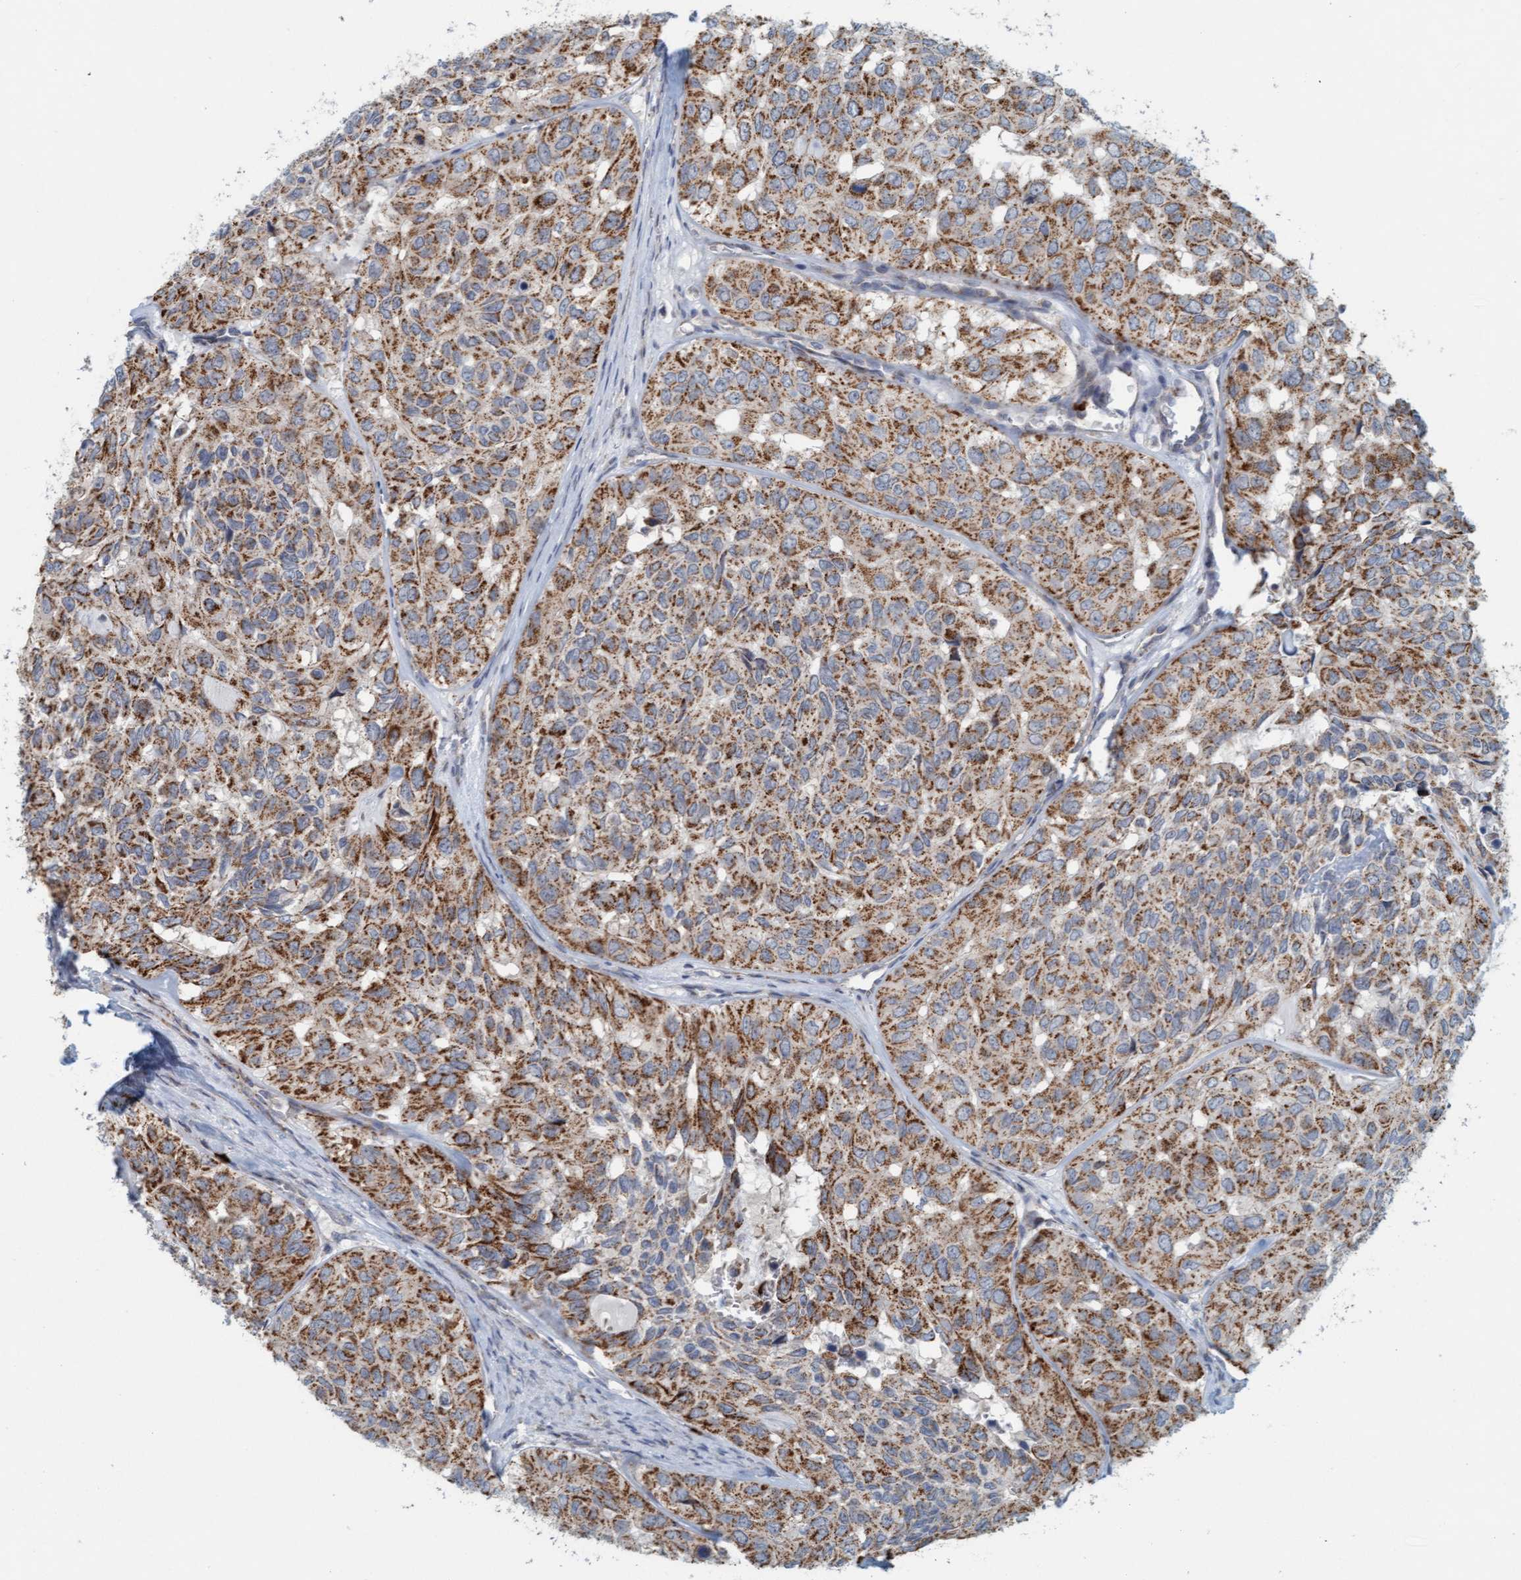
{"staining": {"intensity": "strong", "quantity": ">75%", "location": "cytoplasmic/membranous"}, "tissue": "head and neck cancer", "cell_type": "Tumor cells", "image_type": "cancer", "snomed": [{"axis": "morphology", "description": "Adenocarcinoma, NOS"}, {"axis": "topography", "description": "Salivary gland, NOS"}, {"axis": "topography", "description": "Head-Neck"}], "caption": "A brown stain highlights strong cytoplasmic/membranous staining of a protein in human head and neck cancer (adenocarcinoma) tumor cells.", "gene": "B9D1", "patient": {"sex": "female", "age": 76}}